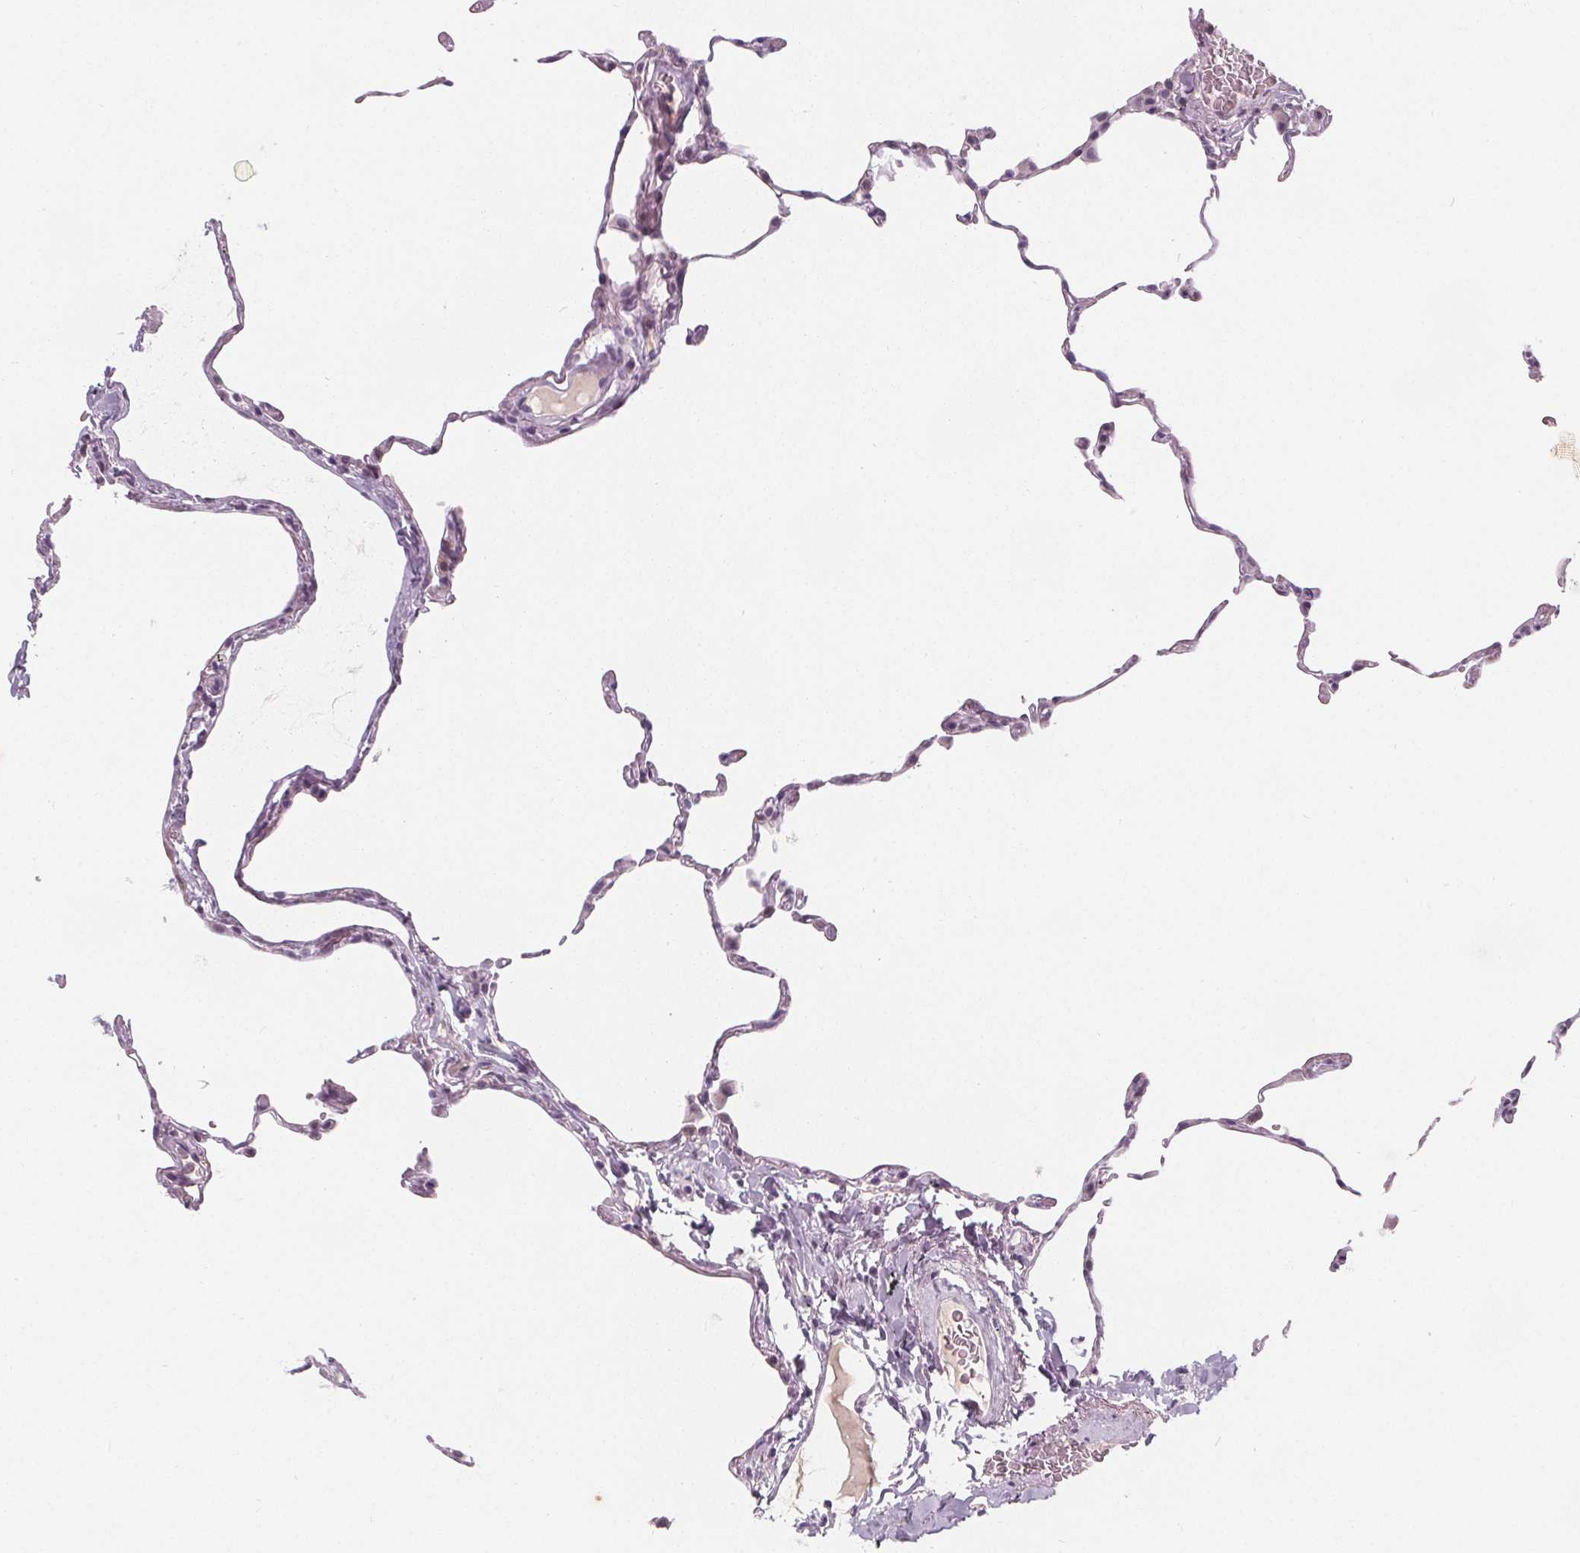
{"staining": {"intensity": "negative", "quantity": "none", "location": "none"}, "tissue": "lung", "cell_type": "Alveolar cells", "image_type": "normal", "snomed": [{"axis": "morphology", "description": "Normal tissue, NOS"}, {"axis": "topography", "description": "Lung"}], "caption": "This is an IHC micrograph of normal lung. There is no staining in alveolar cells.", "gene": "DBX2", "patient": {"sex": "female", "age": 57}}